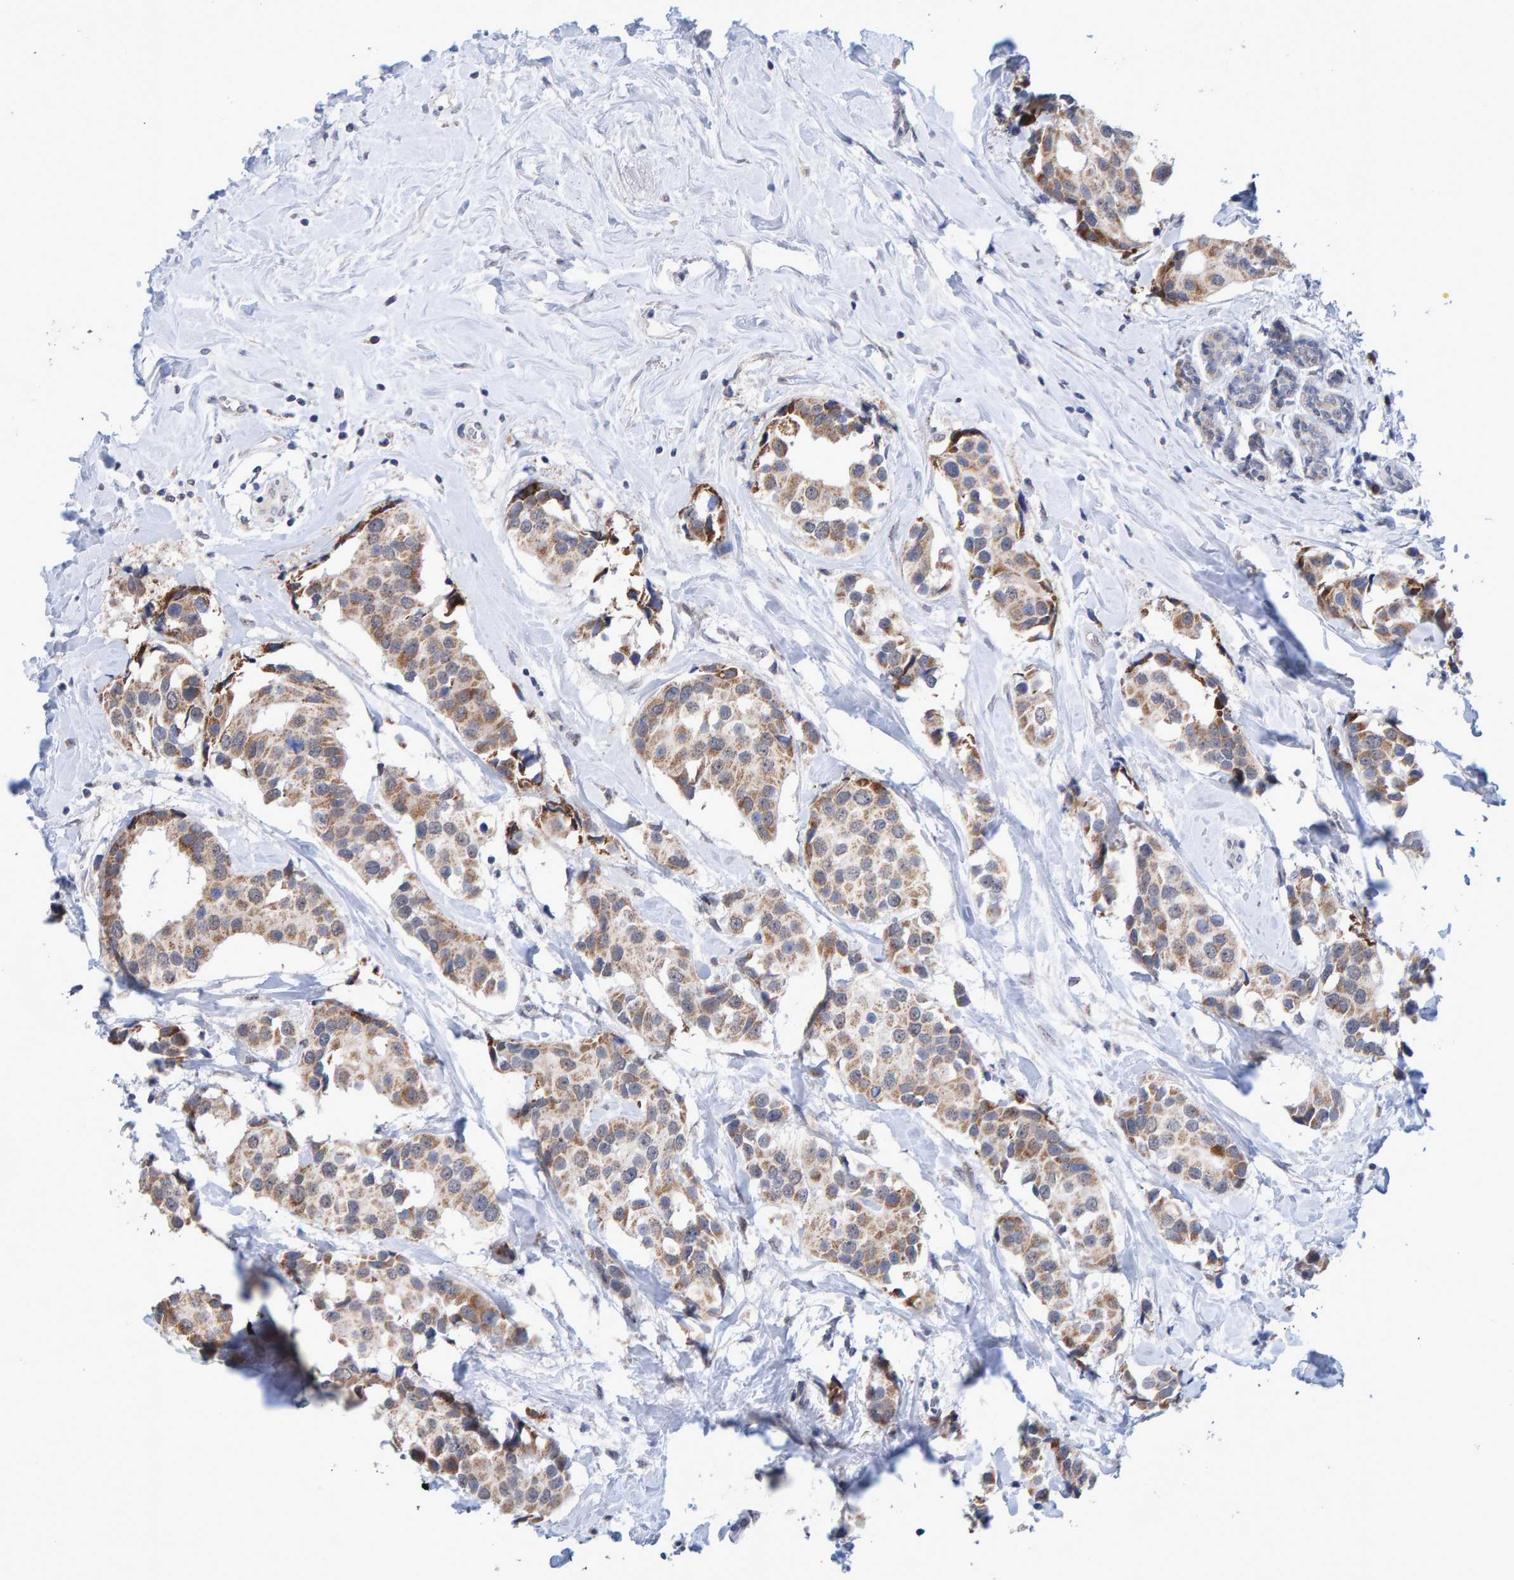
{"staining": {"intensity": "moderate", "quantity": ">75%", "location": "cytoplasmic/membranous"}, "tissue": "breast cancer", "cell_type": "Tumor cells", "image_type": "cancer", "snomed": [{"axis": "morphology", "description": "Normal tissue, NOS"}, {"axis": "morphology", "description": "Duct carcinoma"}, {"axis": "topography", "description": "Breast"}], "caption": "A brown stain shows moderate cytoplasmic/membranous expression of a protein in breast cancer tumor cells.", "gene": "USP43", "patient": {"sex": "female", "age": 39}}